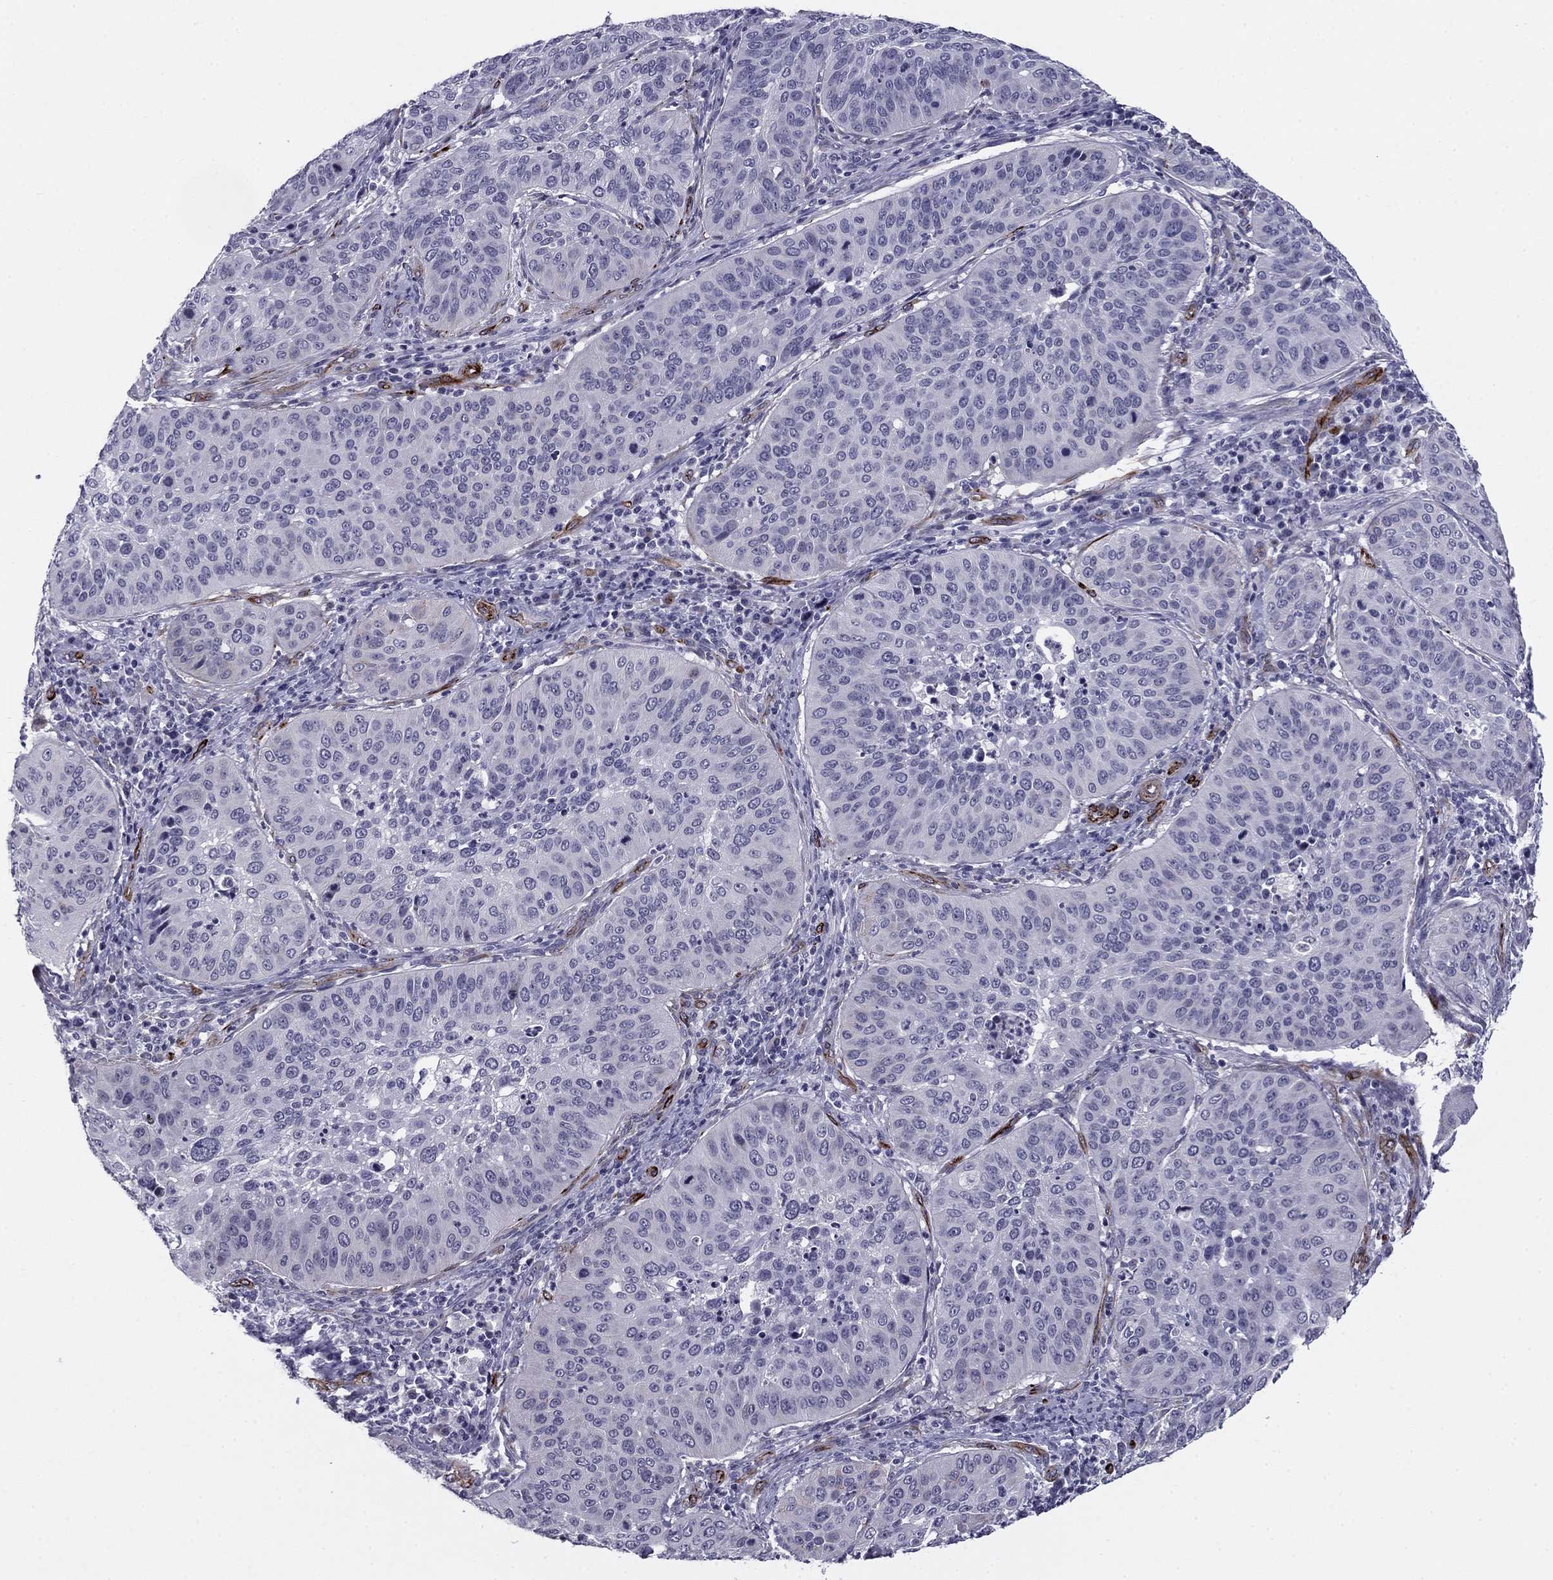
{"staining": {"intensity": "negative", "quantity": "none", "location": "none"}, "tissue": "cervical cancer", "cell_type": "Tumor cells", "image_type": "cancer", "snomed": [{"axis": "morphology", "description": "Normal tissue, NOS"}, {"axis": "morphology", "description": "Squamous cell carcinoma, NOS"}, {"axis": "topography", "description": "Cervix"}], "caption": "Protein analysis of cervical squamous cell carcinoma exhibits no significant staining in tumor cells.", "gene": "ANKS4B", "patient": {"sex": "female", "age": 39}}